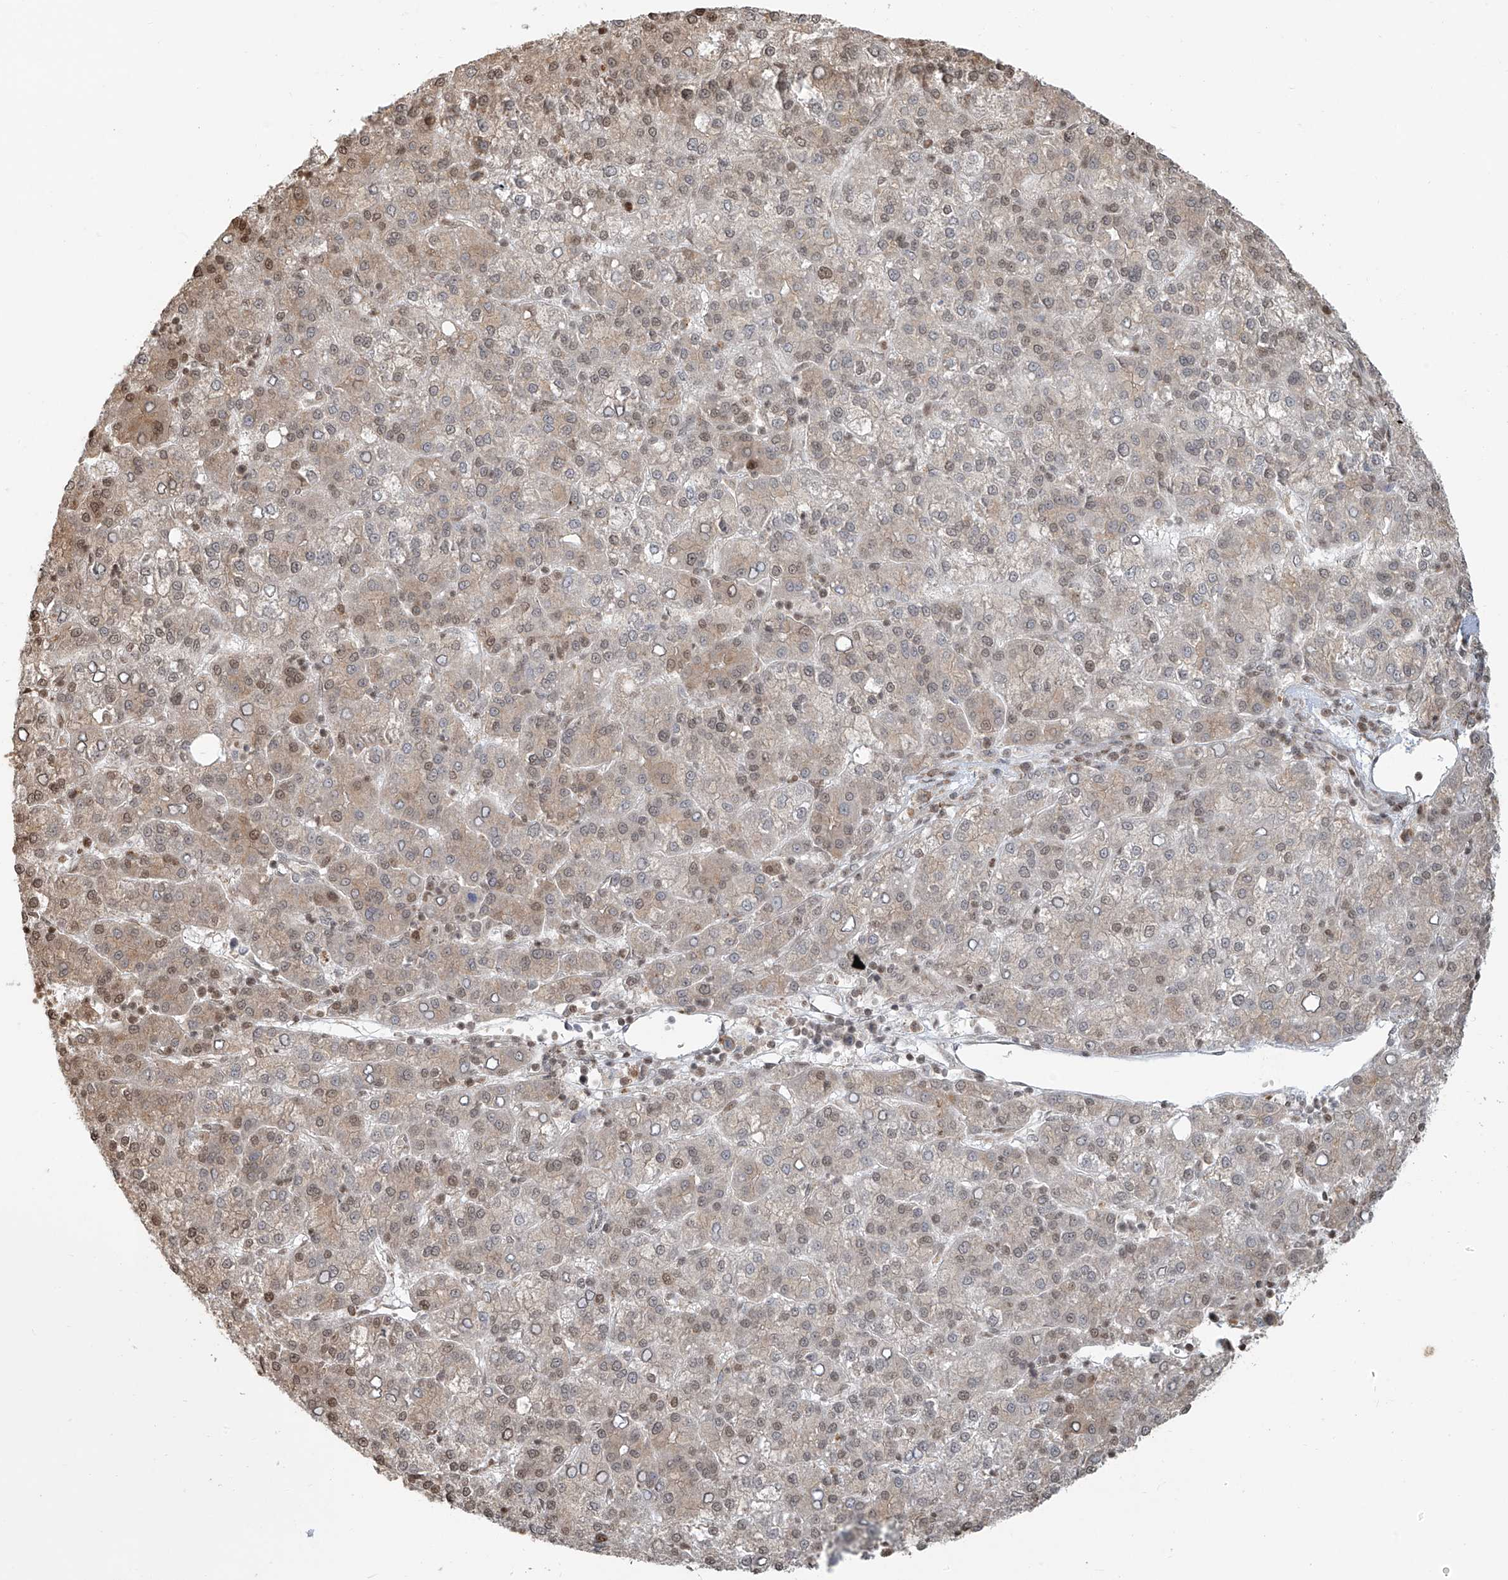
{"staining": {"intensity": "weak", "quantity": "25%-75%", "location": "nuclear"}, "tissue": "liver cancer", "cell_type": "Tumor cells", "image_type": "cancer", "snomed": [{"axis": "morphology", "description": "Carcinoma, Hepatocellular, NOS"}, {"axis": "topography", "description": "Liver"}], "caption": "There is low levels of weak nuclear positivity in tumor cells of liver cancer, as demonstrated by immunohistochemical staining (brown color).", "gene": "VMP1", "patient": {"sex": "female", "age": 58}}